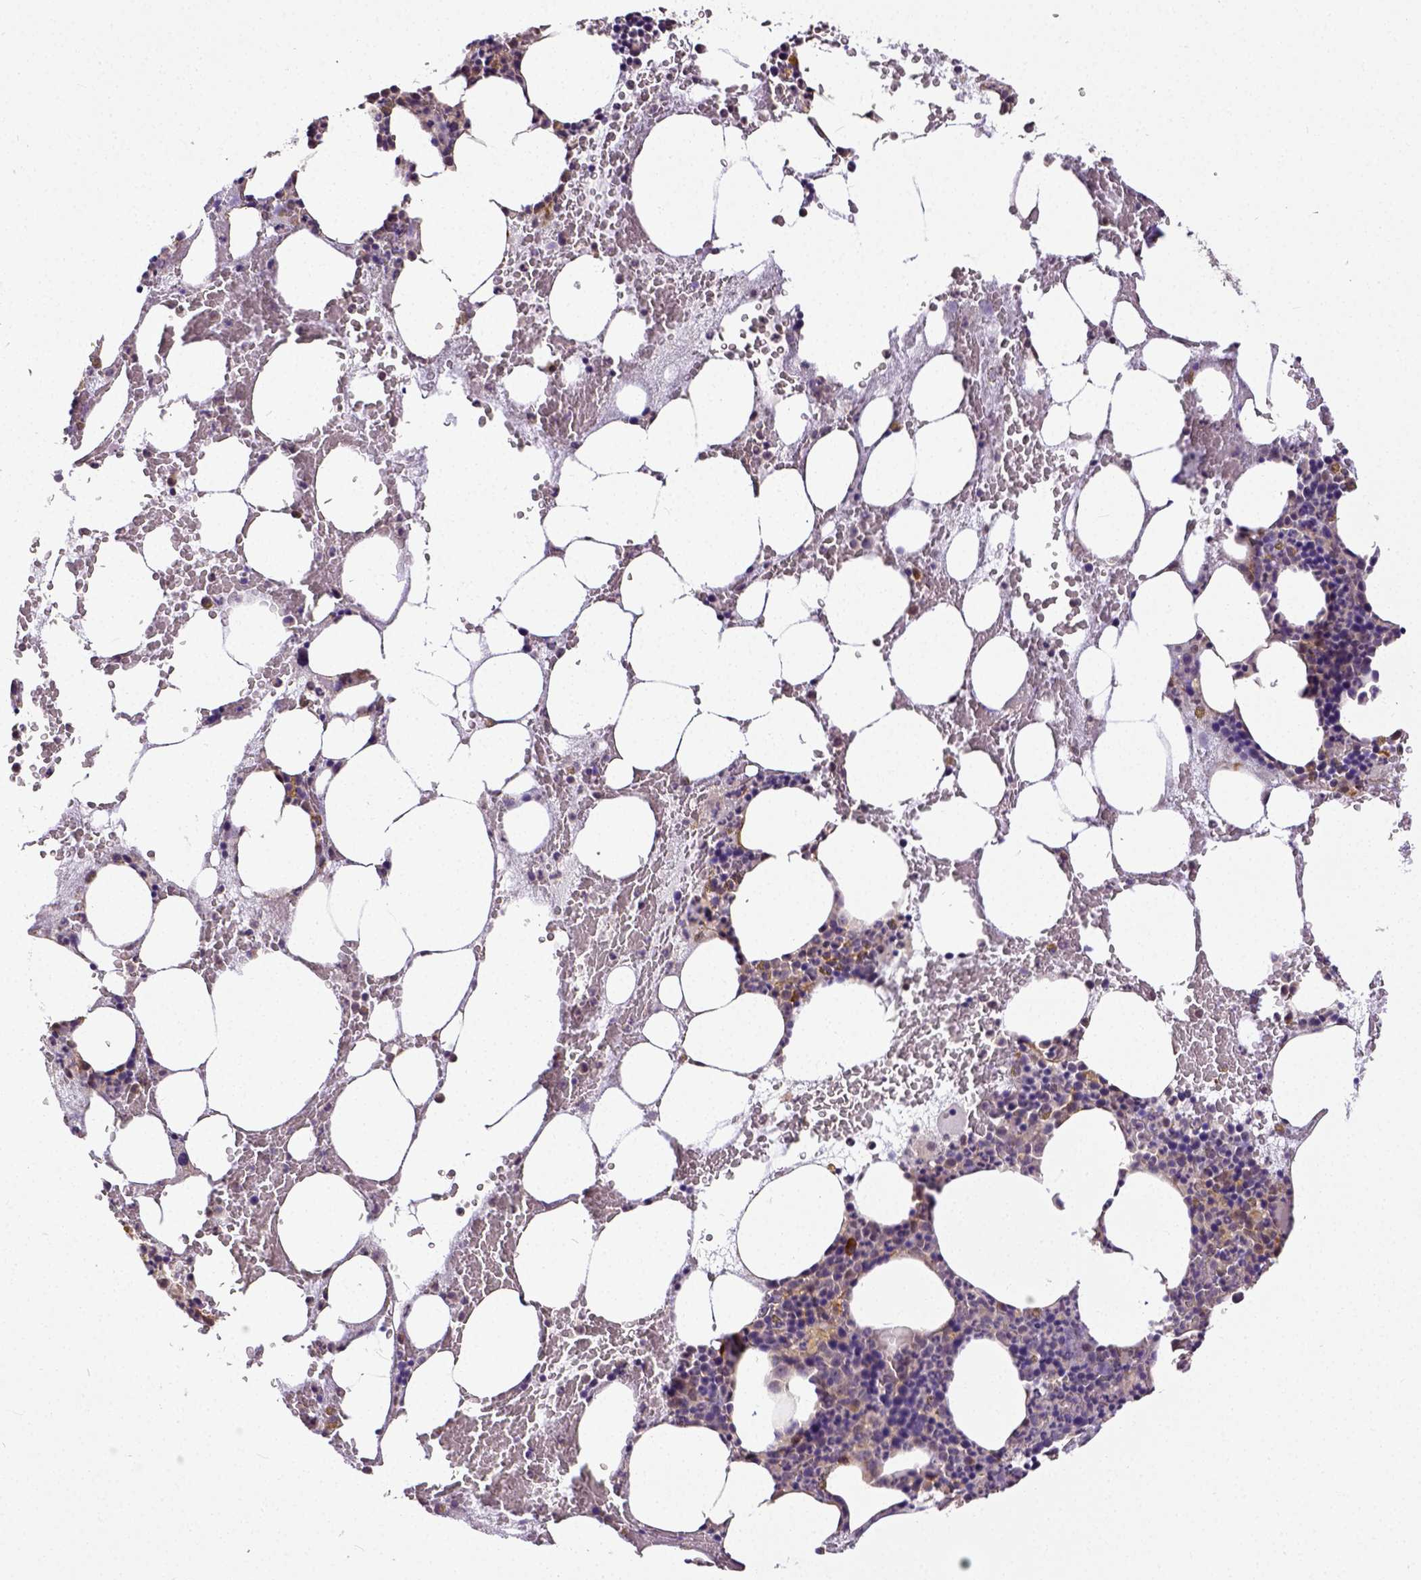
{"staining": {"intensity": "moderate", "quantity": "<25%", "location": "cytoplasmic/membranous"}, "tissue": "bone marrow", "cell_type": "Hematopoietic cells", "image_type": "normal", "snomed": [{"axis": "morphology", "description": "Normal tissue, NOS"}, {"axis": "topography", "description": "Bone marrow"}], "caption": "Unremarkable bone marrow exhibits moderate cytoplasmic/membranous staining in about <25% of hematopoietic cells, visualized by immunohistochemistry.", "gene": "DICER1", "patient": {"sex": "male", "age": 89}}